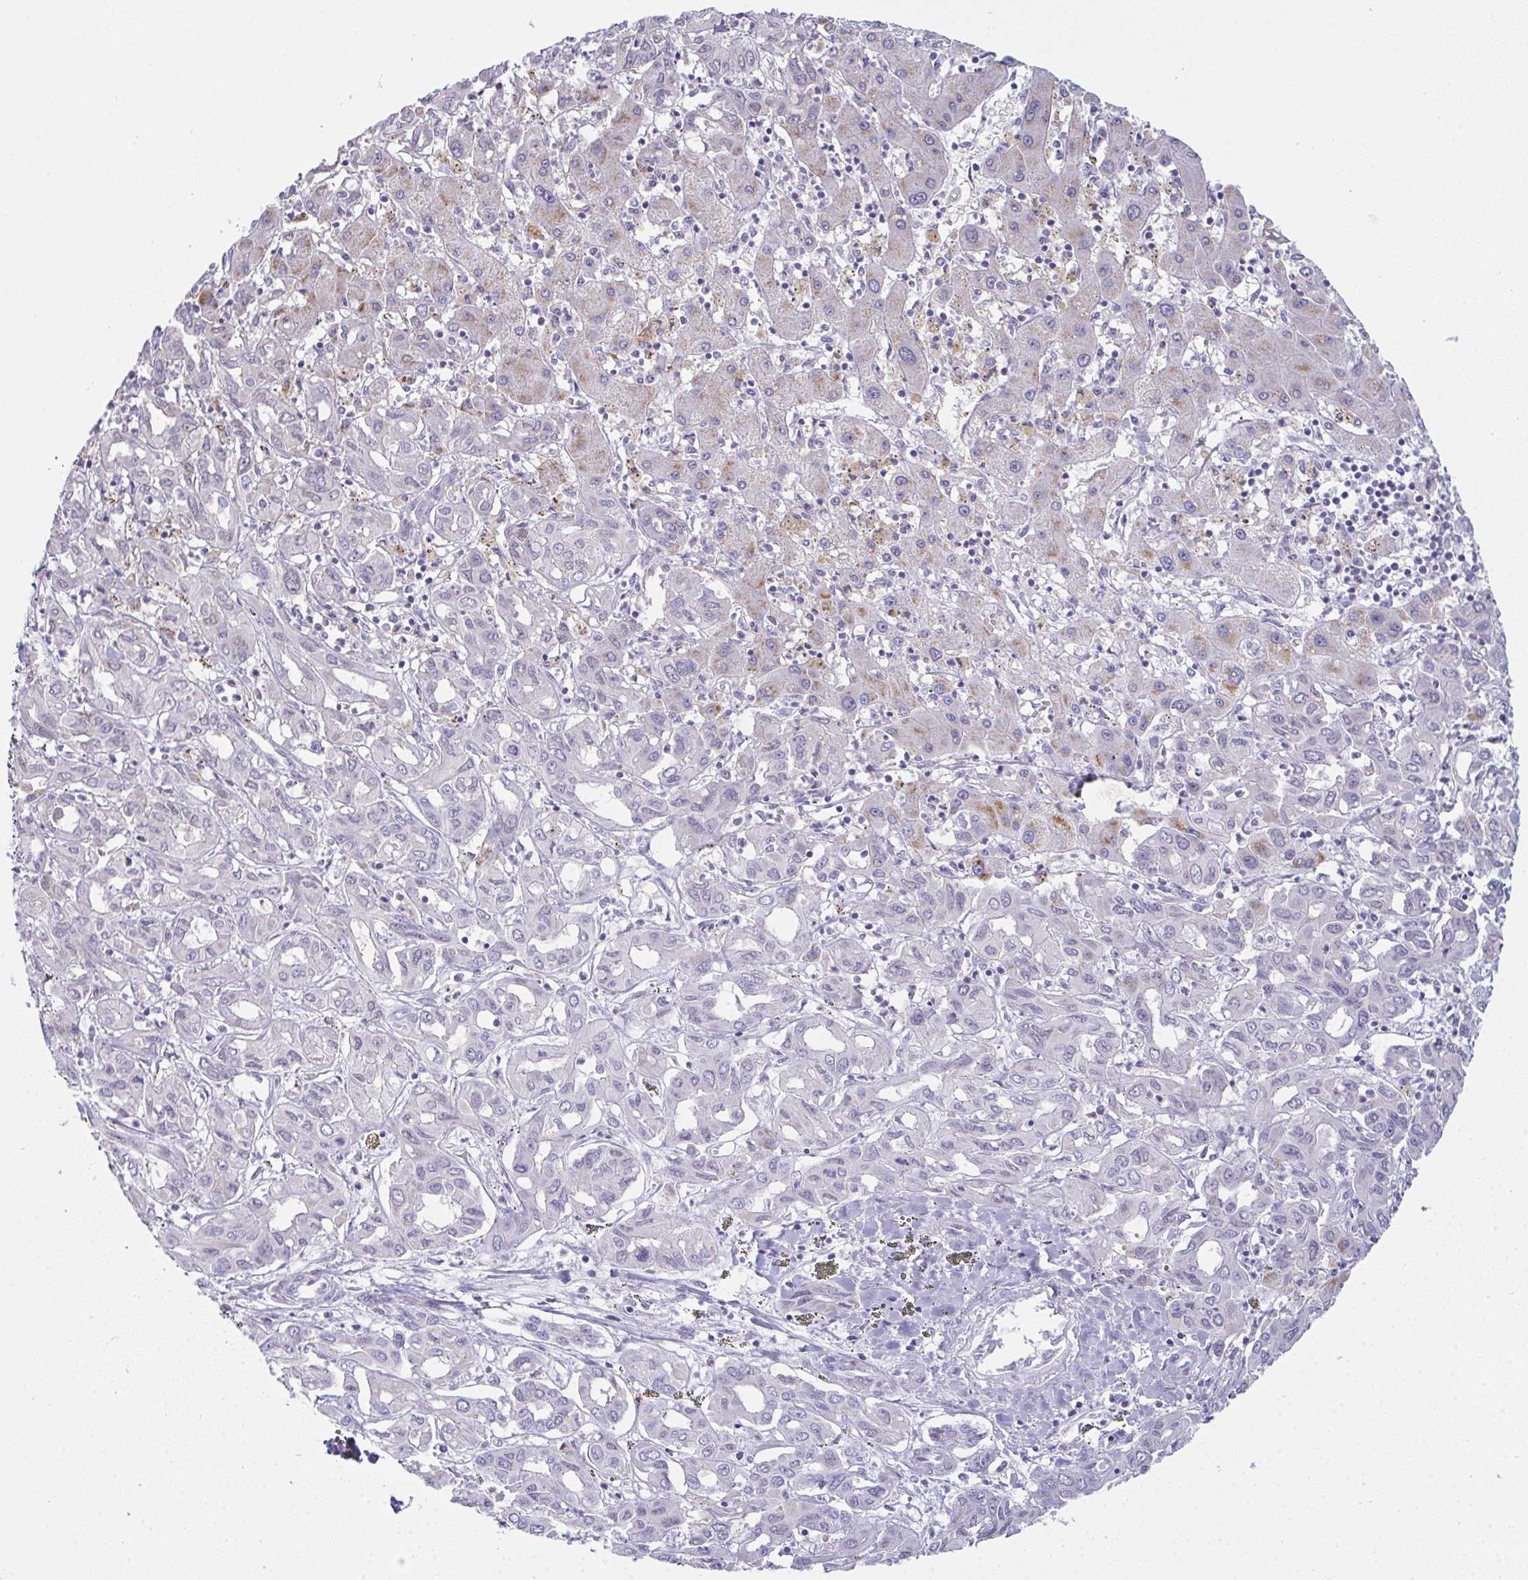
{"staining": {"intensity": "weak", "quantity": "<25%", "location": "cytoplasmic/membranous"}, "tissue": "liver cancer", "cell_type": "Tumor cells", "image_type": "cancer", "snomed": [{"axis": "morphology", "description": "Cholangiocarcinoma"}, {"axis": "topography", "description": "Liver"}], "caption": "Liver cholangiocarcinoma was stained to show a protein in brown. There is no significant positivity in tumor cells.", "gene": "TEX19", "patient": {"sex": "female", "age": 60}}